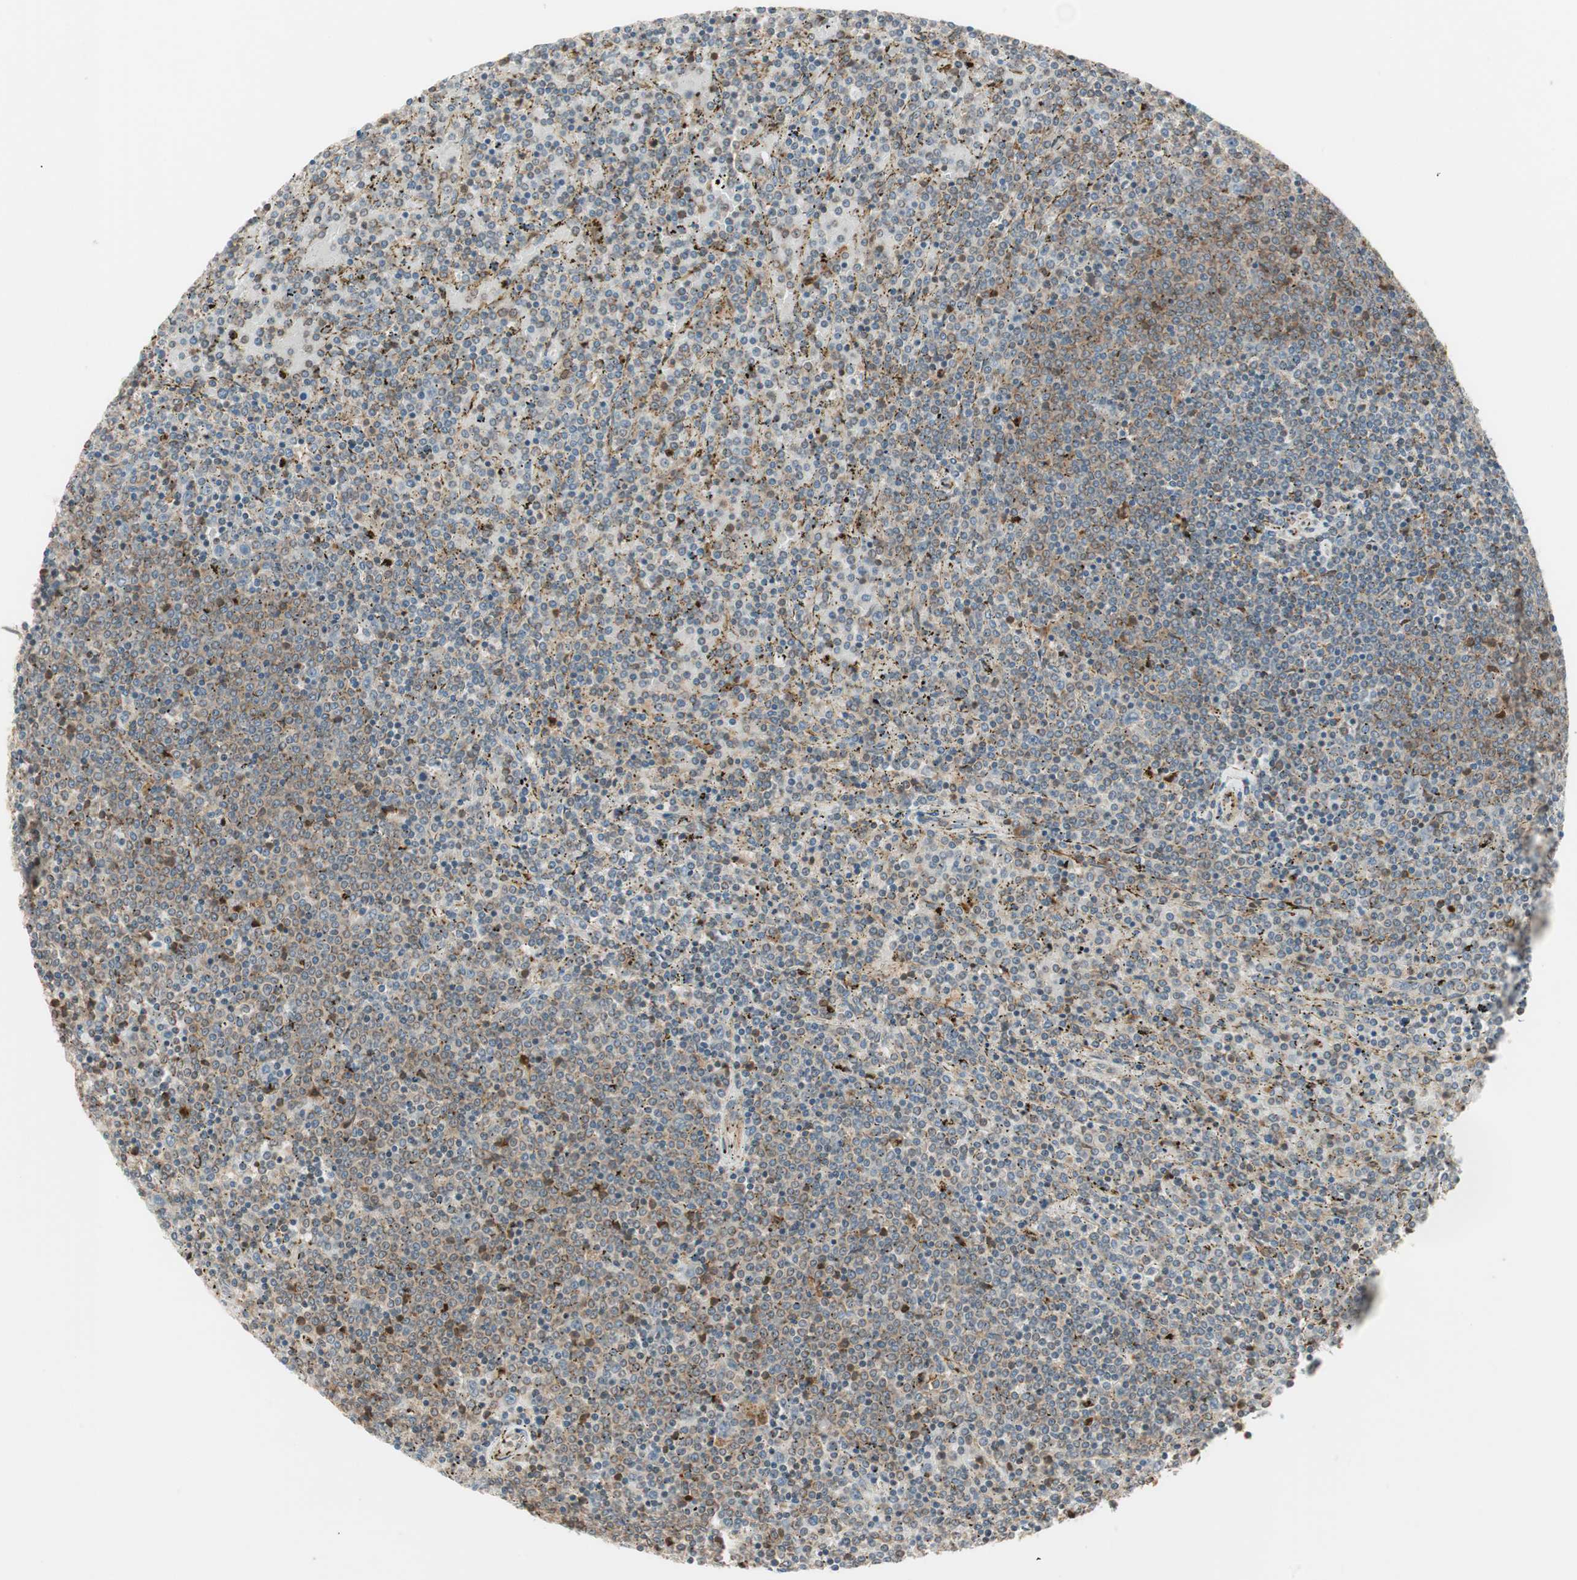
{"staining": {"intensity": "weak", "quantity": "<25%", "location": "cytoplasmic/membranous"}, "tissue": "lymphoma", "cell_type": "Tumor cells", "image_type": "cancer", "snomed": [{"axis": "morphology", "description": "Malignant lymphoma, non-Hodgkin's type, Low grade"}, {"axis": "topography", "description": "Spleen"}], "caption": "Histopathology image shows no protein positivity in tumor cells of lymphoma tissue.", "gene": "CTTNBP2NL", "patient": {"sex": "female", "age": 77}}